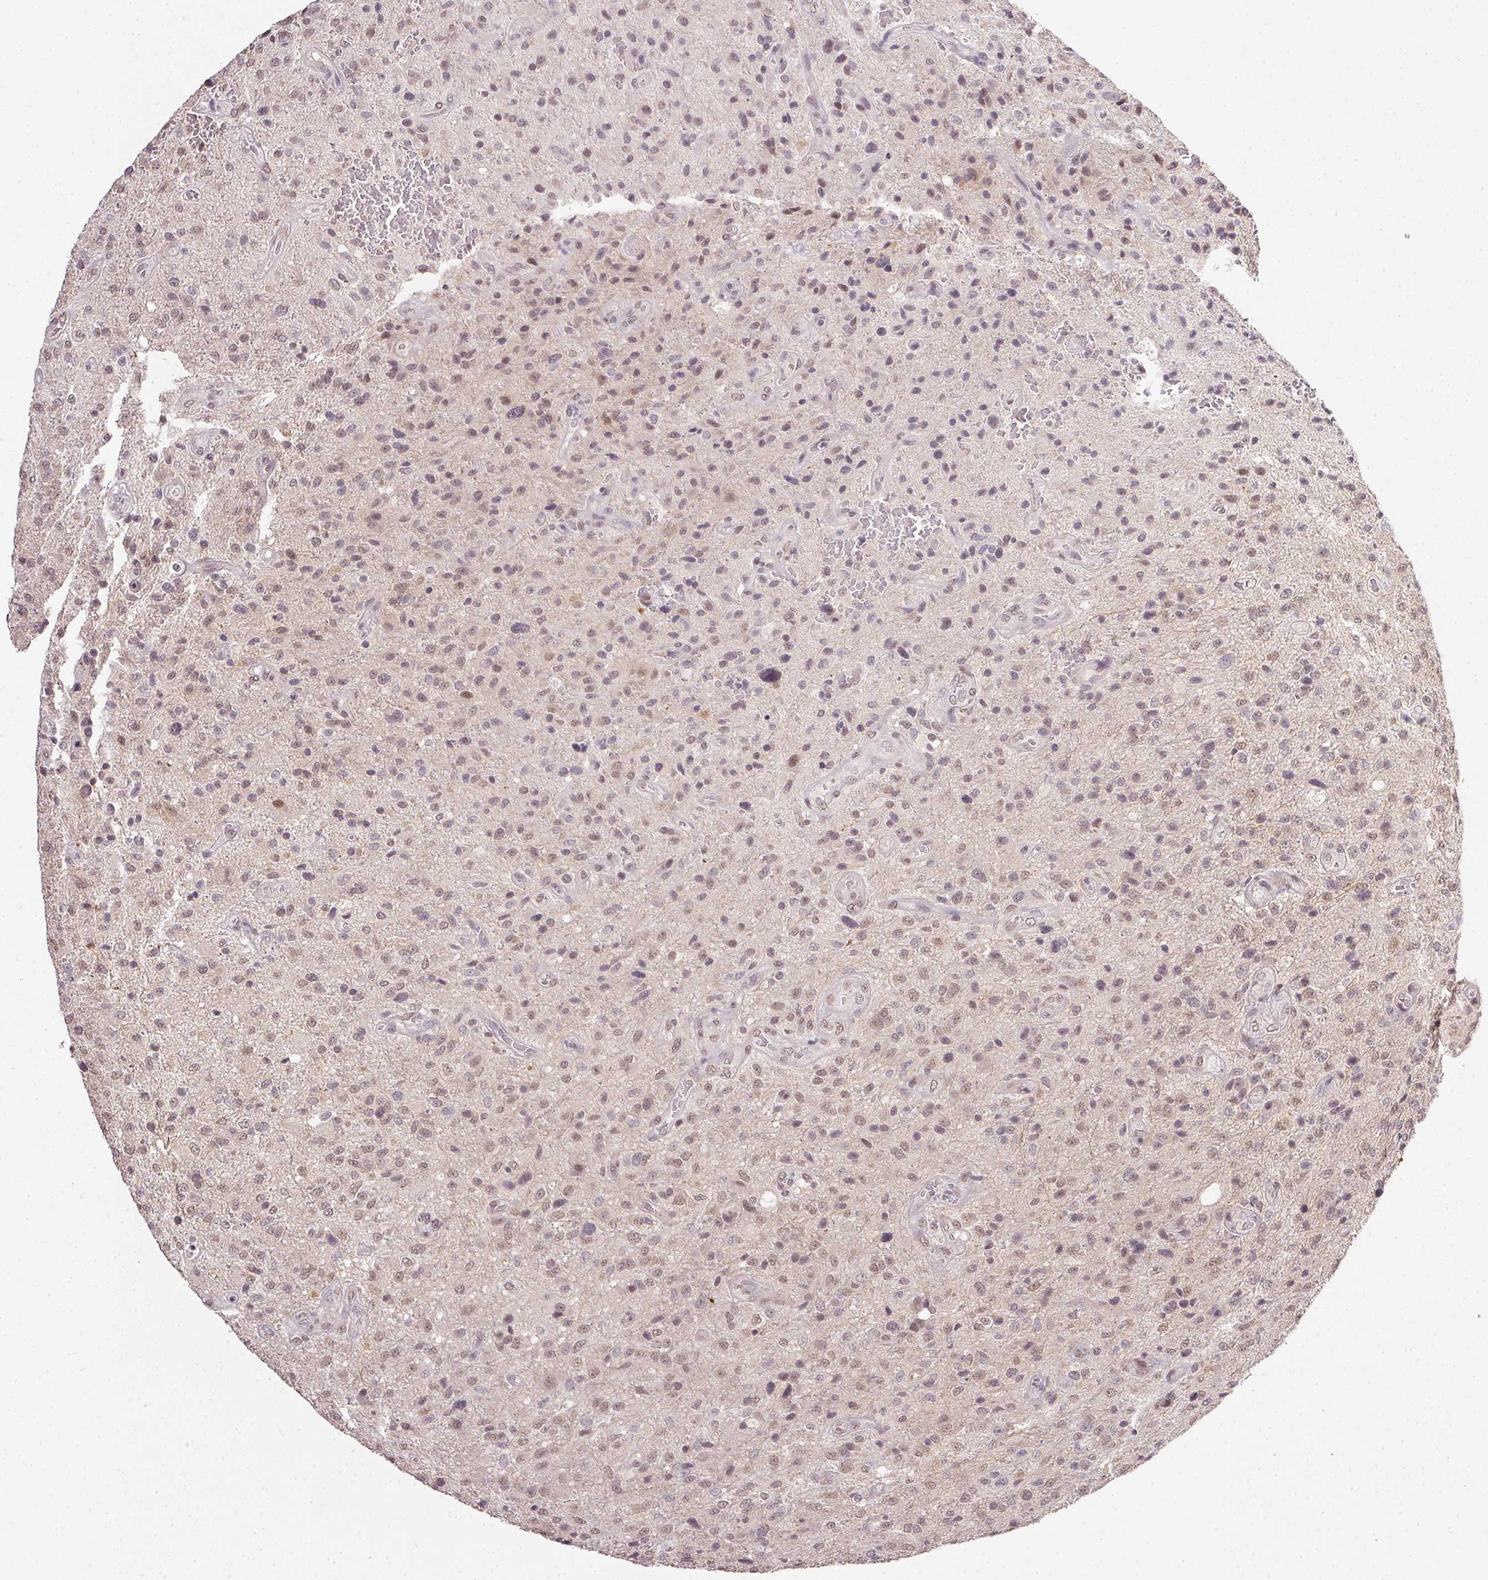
{"staining": {"intensity": "weak", "quantity": "25%-75%", "location": "nuclear"}, "tissue": "glioma", "cell_type": "Tumor cells", "image_type": "cancer", "snomed": [{"axis": "morphology", "description": "Glioma, malignant, Low grade"}, {"axis": "topography", "description": "Brain"}], "caption": "Immunohistochemical staining of human malignant low-grade glioma shows weak nuclear protein expression in about 25%-75% of tumor cells.", "gene": "PPP4R4", "patient": {"sex": "male", "age": 66}}